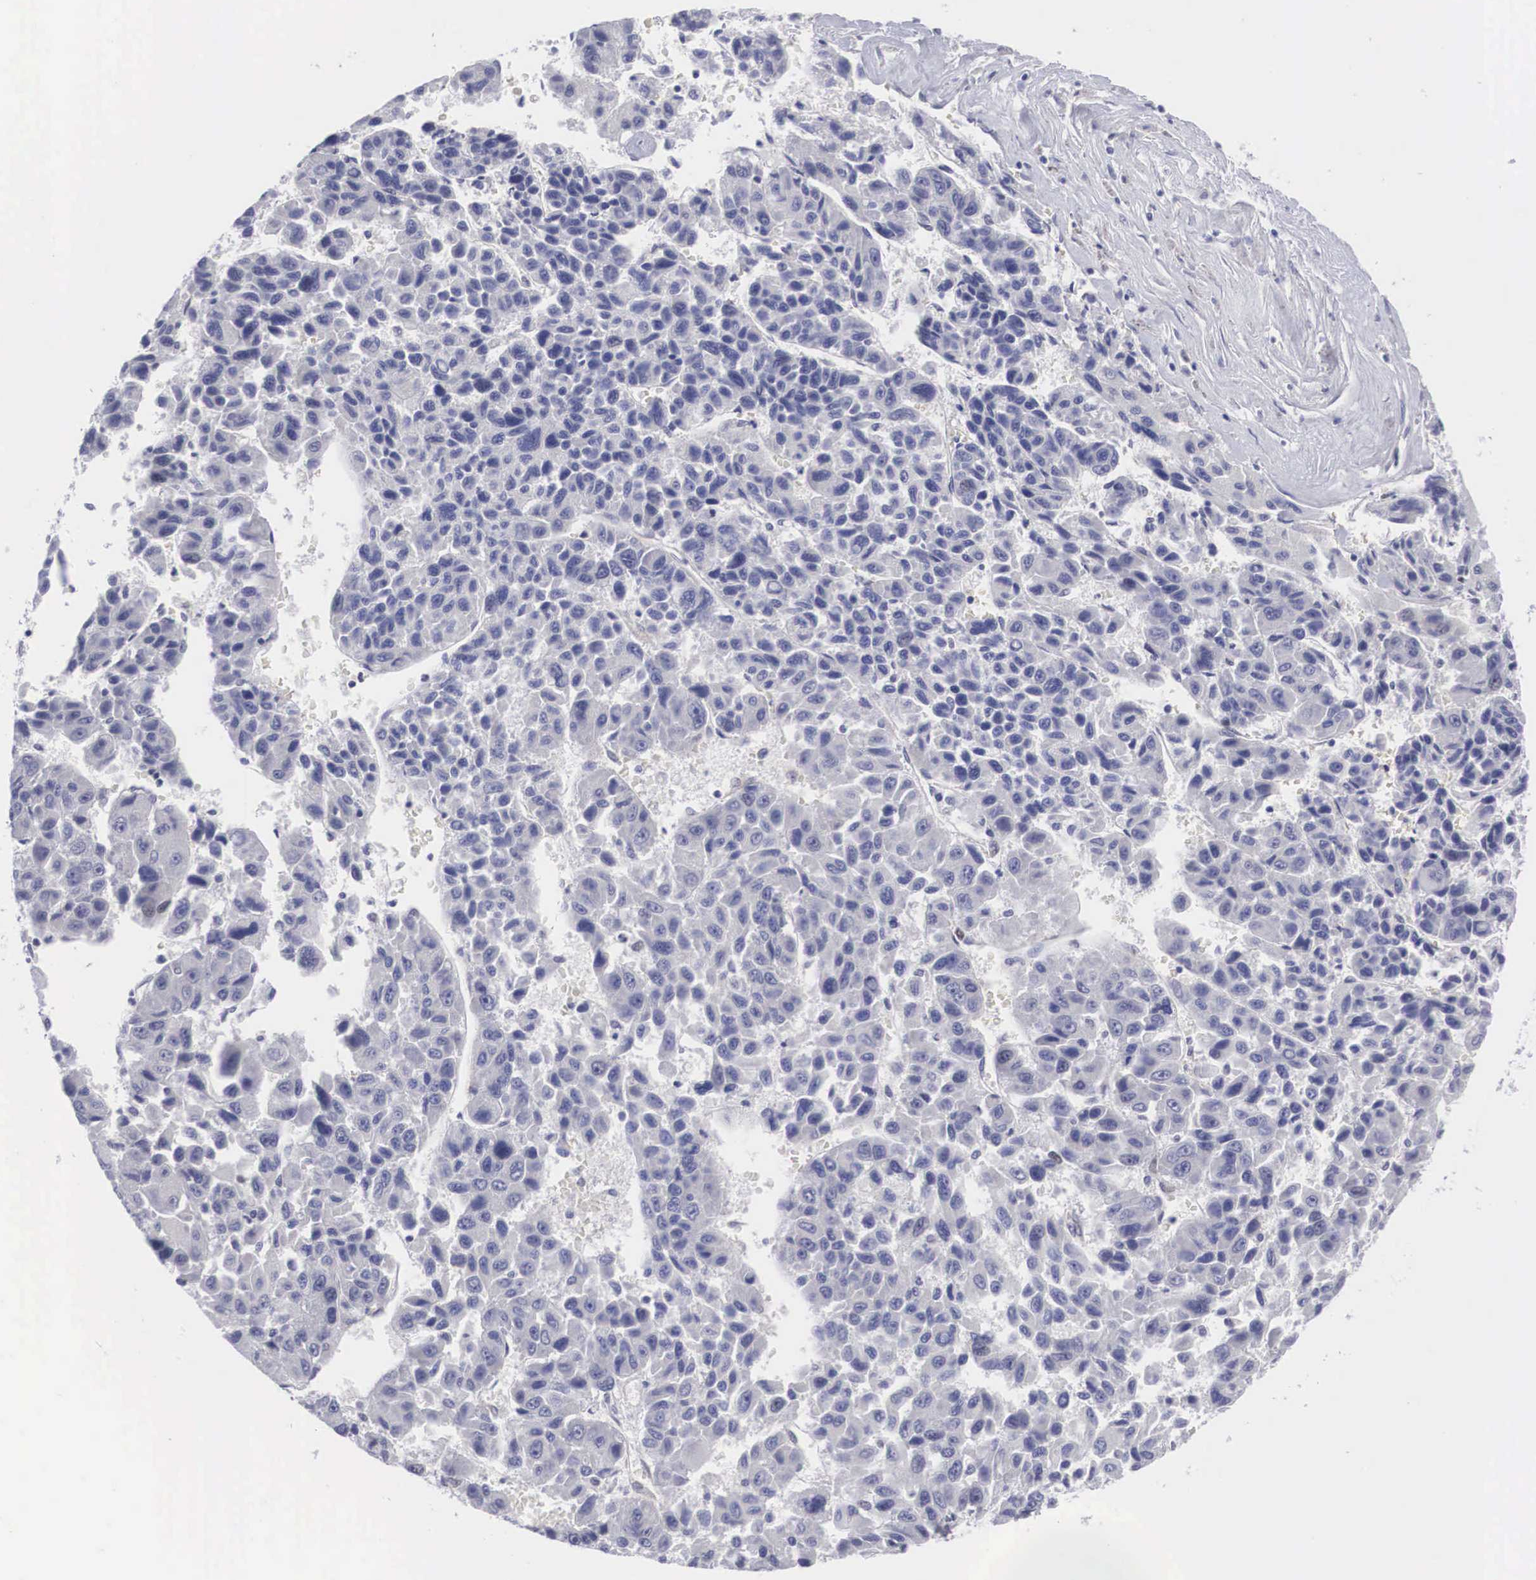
{"staining": {"intensity": "negative", "quantity": "none", "location": "none"}, "tissue": "liver cancer", "cell_type": "Tumor cells", "image_type": "cancer", "snomed": [{"axis": "morphology", "description": "Carcinoma, Hepatocellular, NOS"}, {"axis": "topography", "description": "Liver"}], "caption": "DAB (3,3'-diaminobenzidine) immunohistochemical staining of human liver cancer (hepatocellular carcinoma) demonstrates no significant positivity in tumor cells.", "gene": "MAST4", "patient": {"sex": "male", "age": 64}}